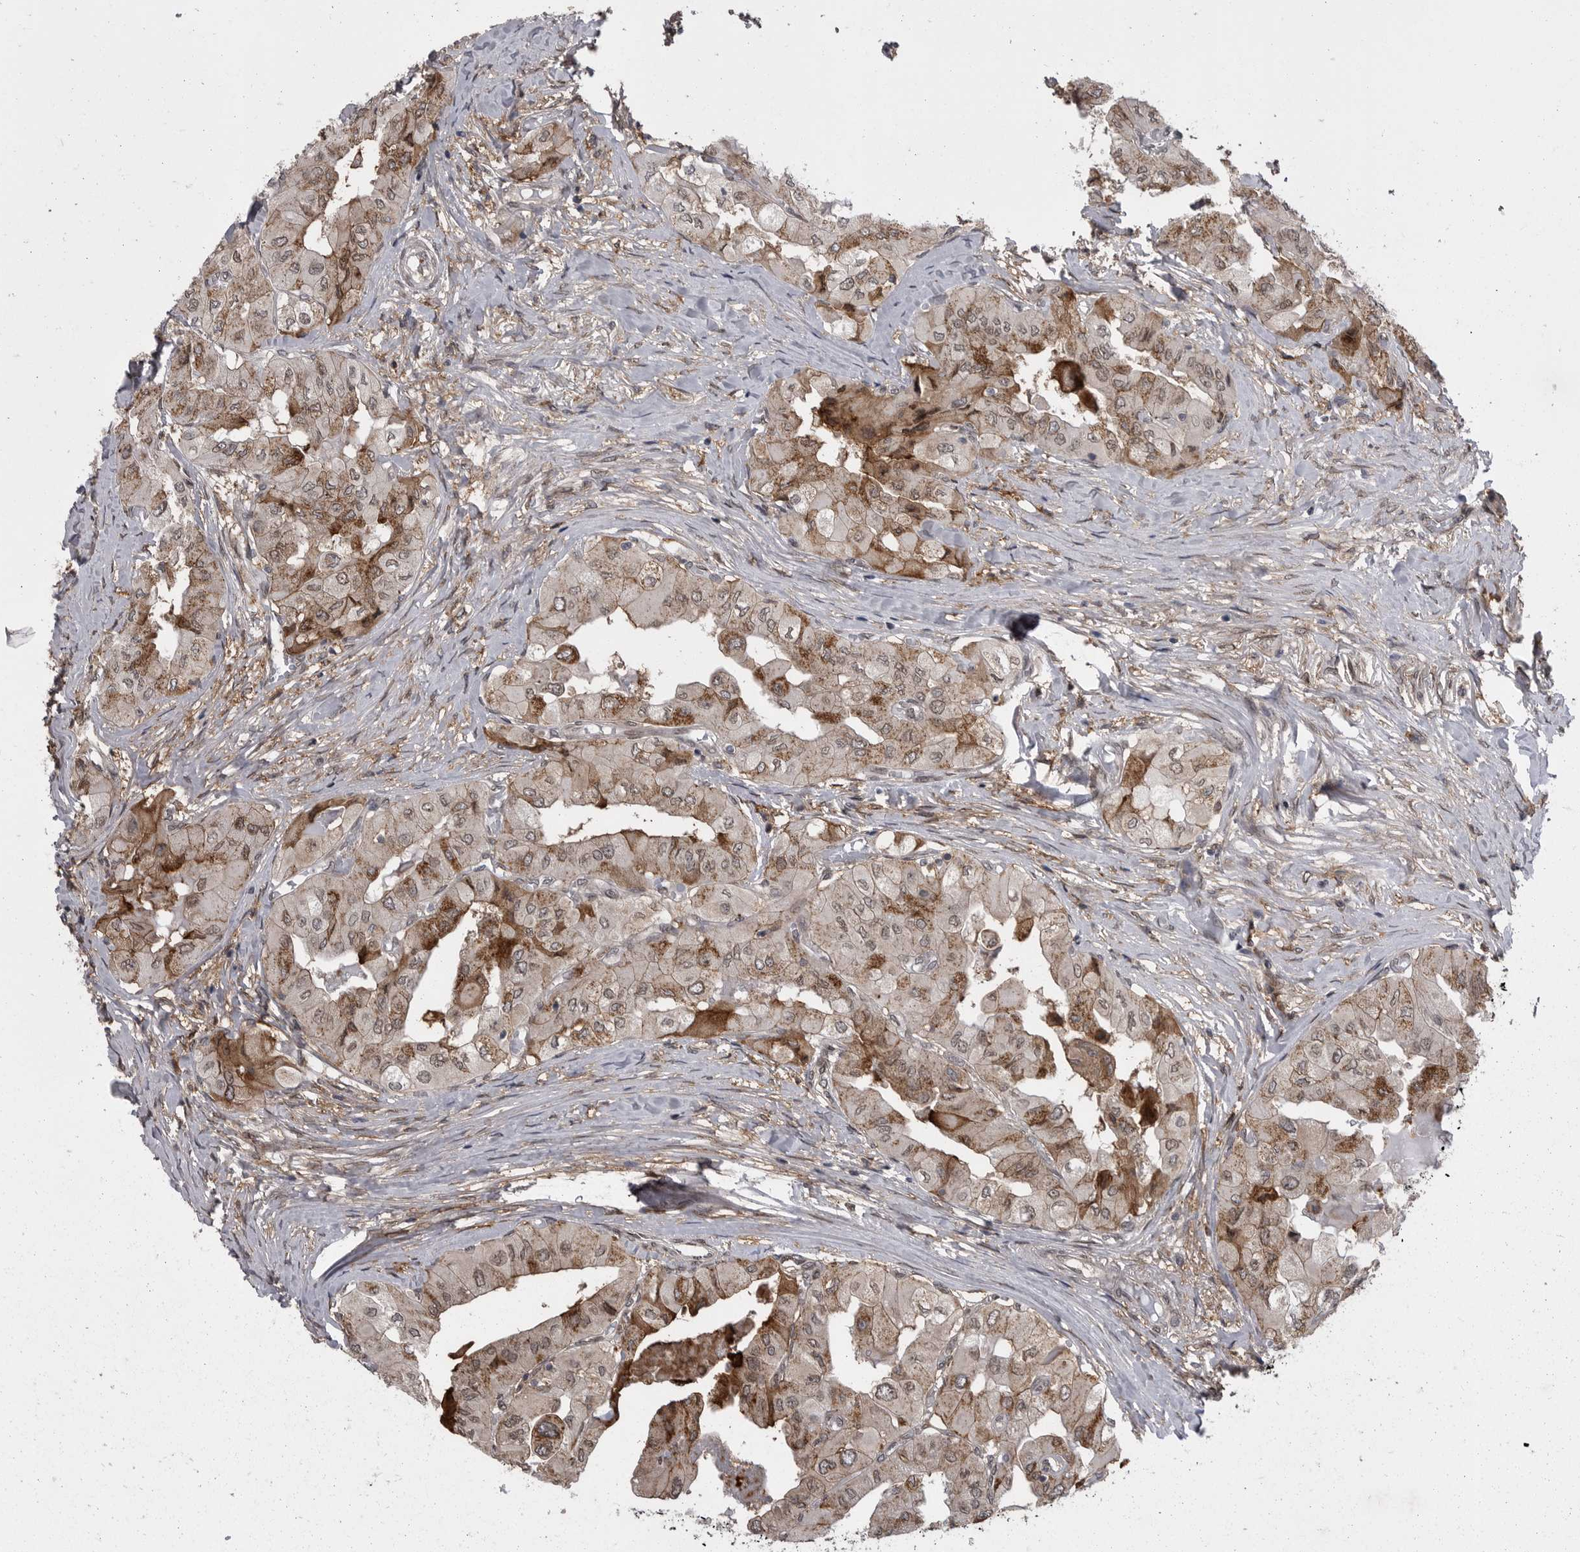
{"staining": {"intensity": "moderate", "quantity": ">75%", "location": "cytoplasmic/membranous"}, "tissue": "thyroid cancer", "cell_type": "Tumor cells", "image_type": "cancer", "snomed": [{"axis": "morphology", "description": "Papillary adenocarcinoma, NOS"}, {"axis": "topography", "description": "Thyroid gland"}], "caption": "Tumor cells show medium levels of moderate cytoplasmic/membranous positivity in approximately >75% of cells in thyroid papillary adenocarcinoma.", "gene": "ABL1", "patient": {"sex": "female", "age": 59}}